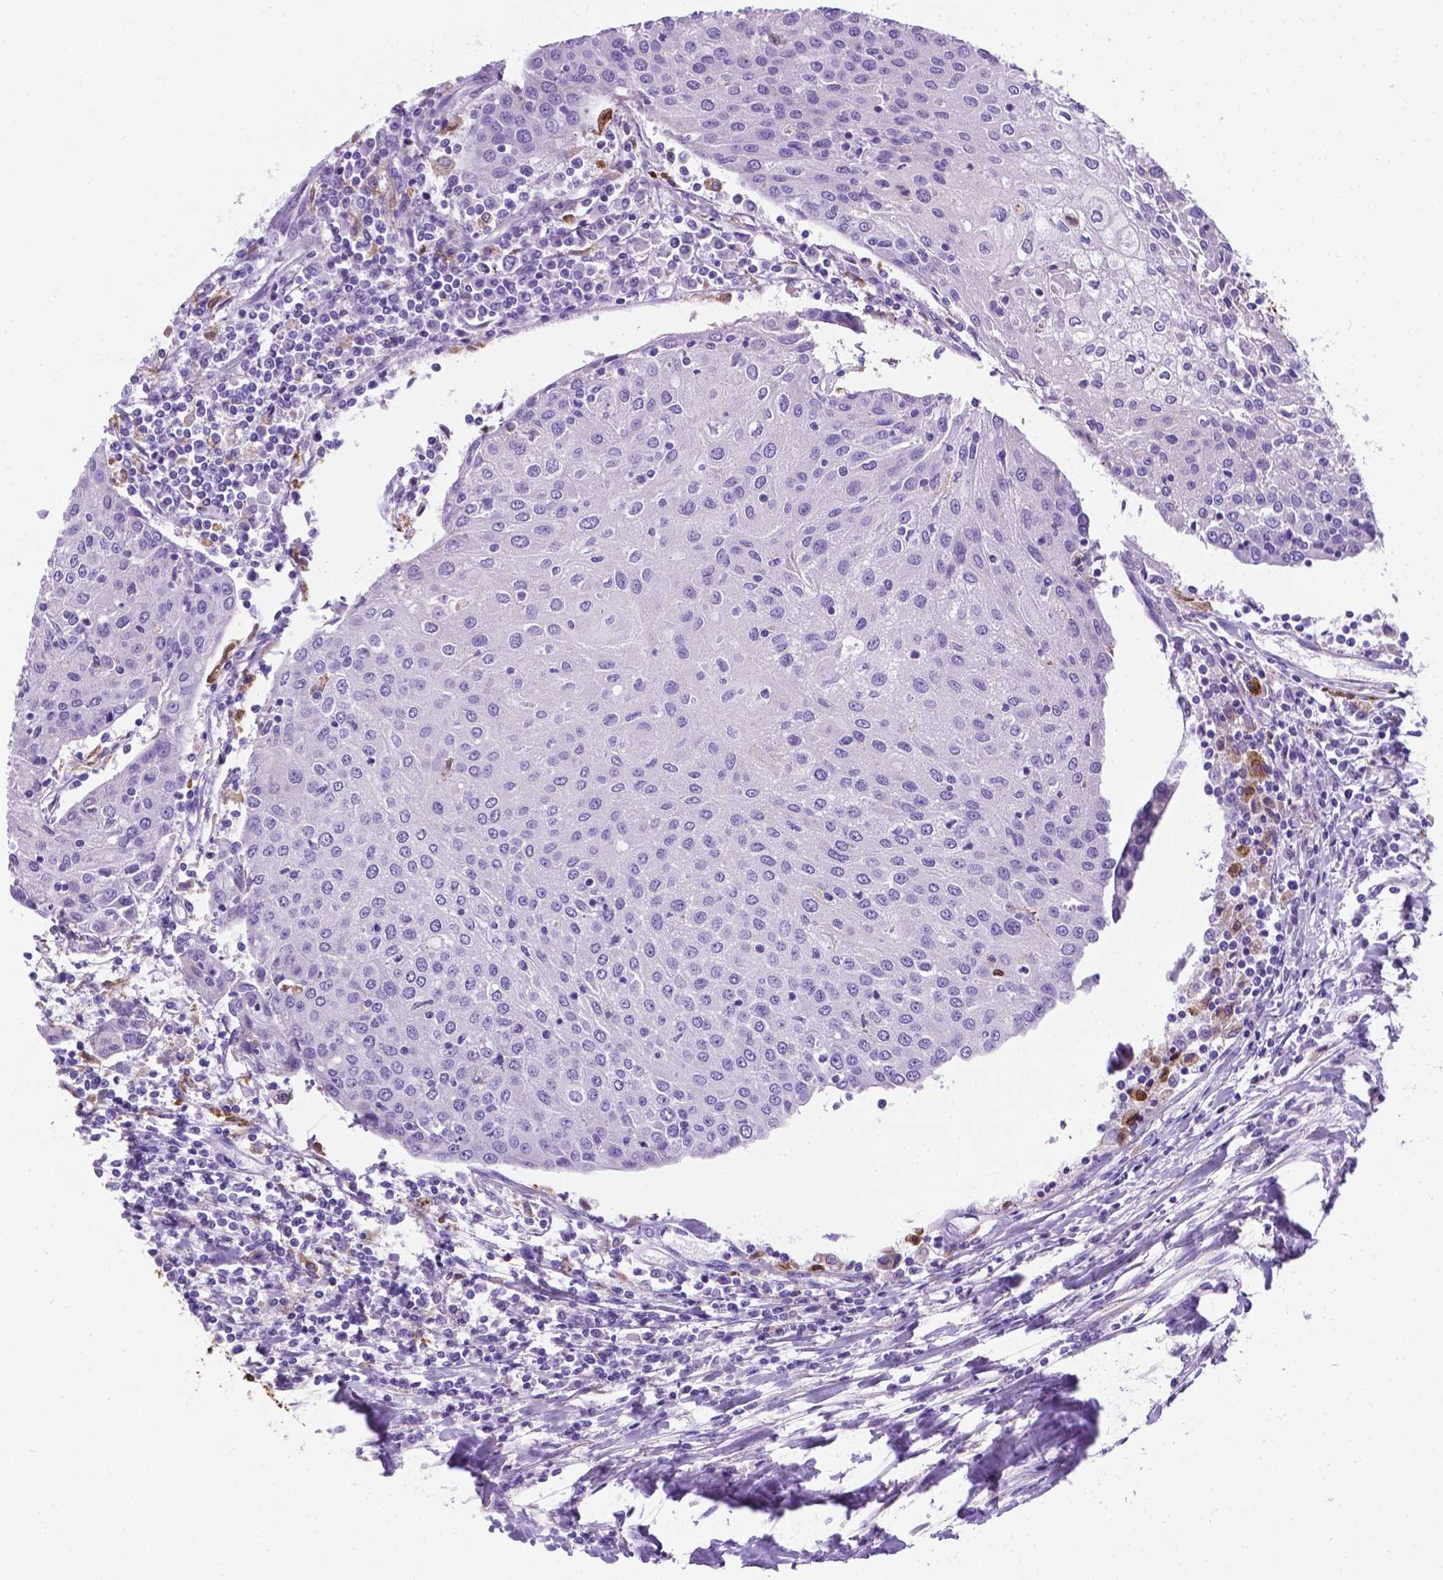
{"staining": {"intensity": "negative", "quantity": "none", "location": "none"}, "tissue": "urothelial cancer", "cell_type": "Tumor cells", "image_type": "cancer", "snomed": [{"axis": "morphology", "description": "Urothelial carcinoma, High grade"}, {"axis": "topography", "description": "Urinary bladder"}], "caption": "A histopathology image of urothelial cancer stained for a protein shows no brown staining in tumor cells.", "gene": "APOE", "patient": {"sex": "female", "age": 85}}